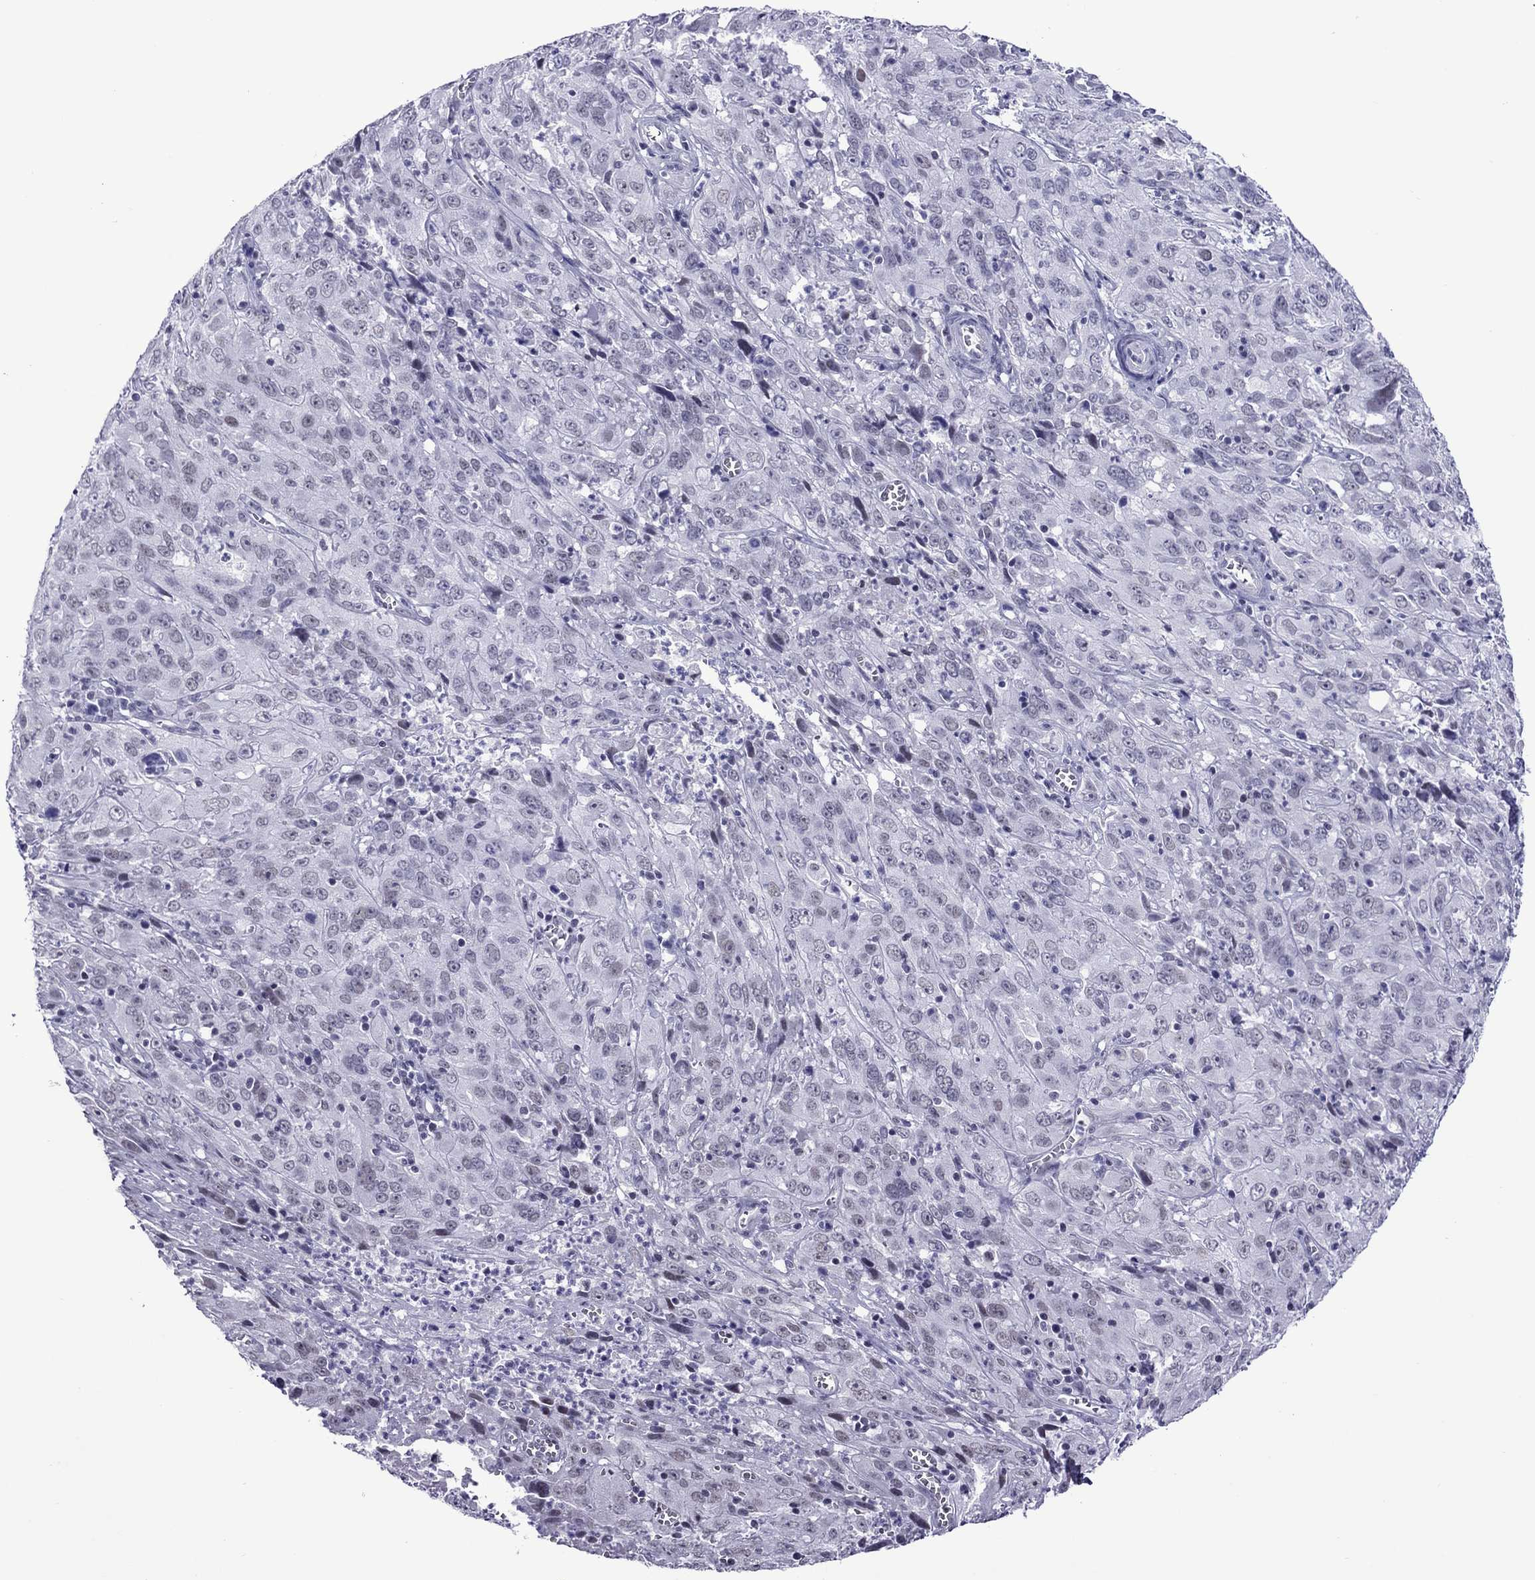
{"staining": {"intensity": "negative", "quantity": "none", "location": "none"}, "tissue": "cervical cancer", "cell_type": "Tumor cells", "image_type": "cancer", "snomed": [{"axis": "morphology", "description": "Squamous cell carcinoma, NOS"}, {"axis": "topography", "description": "Cervix"}], "caption": "The immunohistochemistry (IHC) photomicrograph has no significant expression in tumor cells of squamous cell carcinoma (cervical) tissue.", "gene": "ZNF646", "patient": {"sex": "female", "age": 32}}